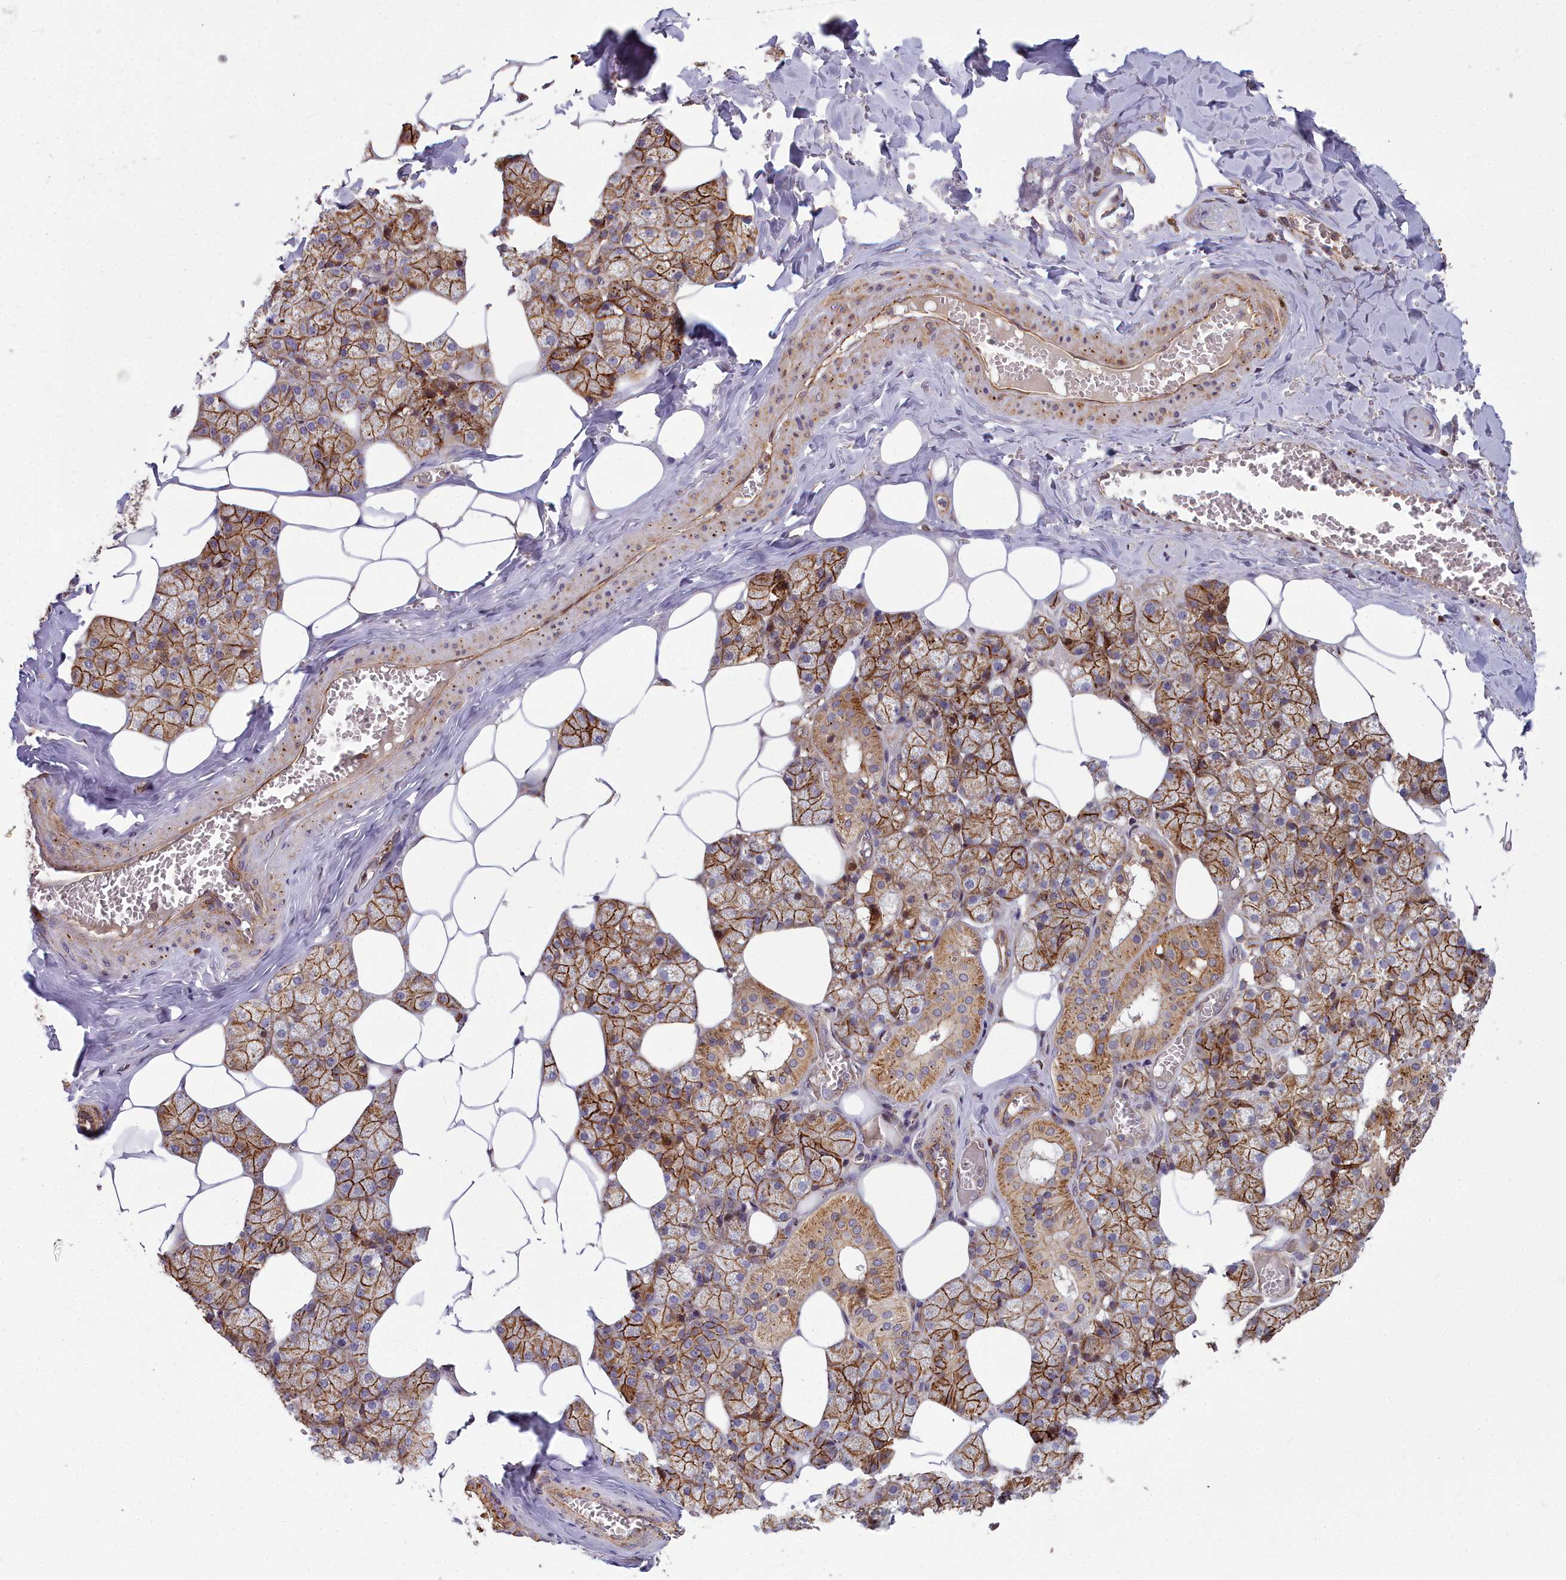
{"staining": {"intensity": "moderate", "quantity": ">75%", "location": "cytoplasmic/membranous"}, "tissue": "salivary gland", "cell_type": "Glandular cells", "image_type": "normal", "snomed": [{"axis": "morphology", "description": "Normal tissue, NOS"}, {"axis": "topography", "description": "Salivary gland"}], "caption": "DAB immunohistochemical staining of benign salivary gland shows moderate cytoplasmic/membranous protein expression in approximately >75% of glandular cells. (Stains: DAB in brown, nuclei in blue, Microscopy: brightfield microscopy at high magnification).", "gene": "GLYATL3", "patient": {"sex": "male", "age": 62}}